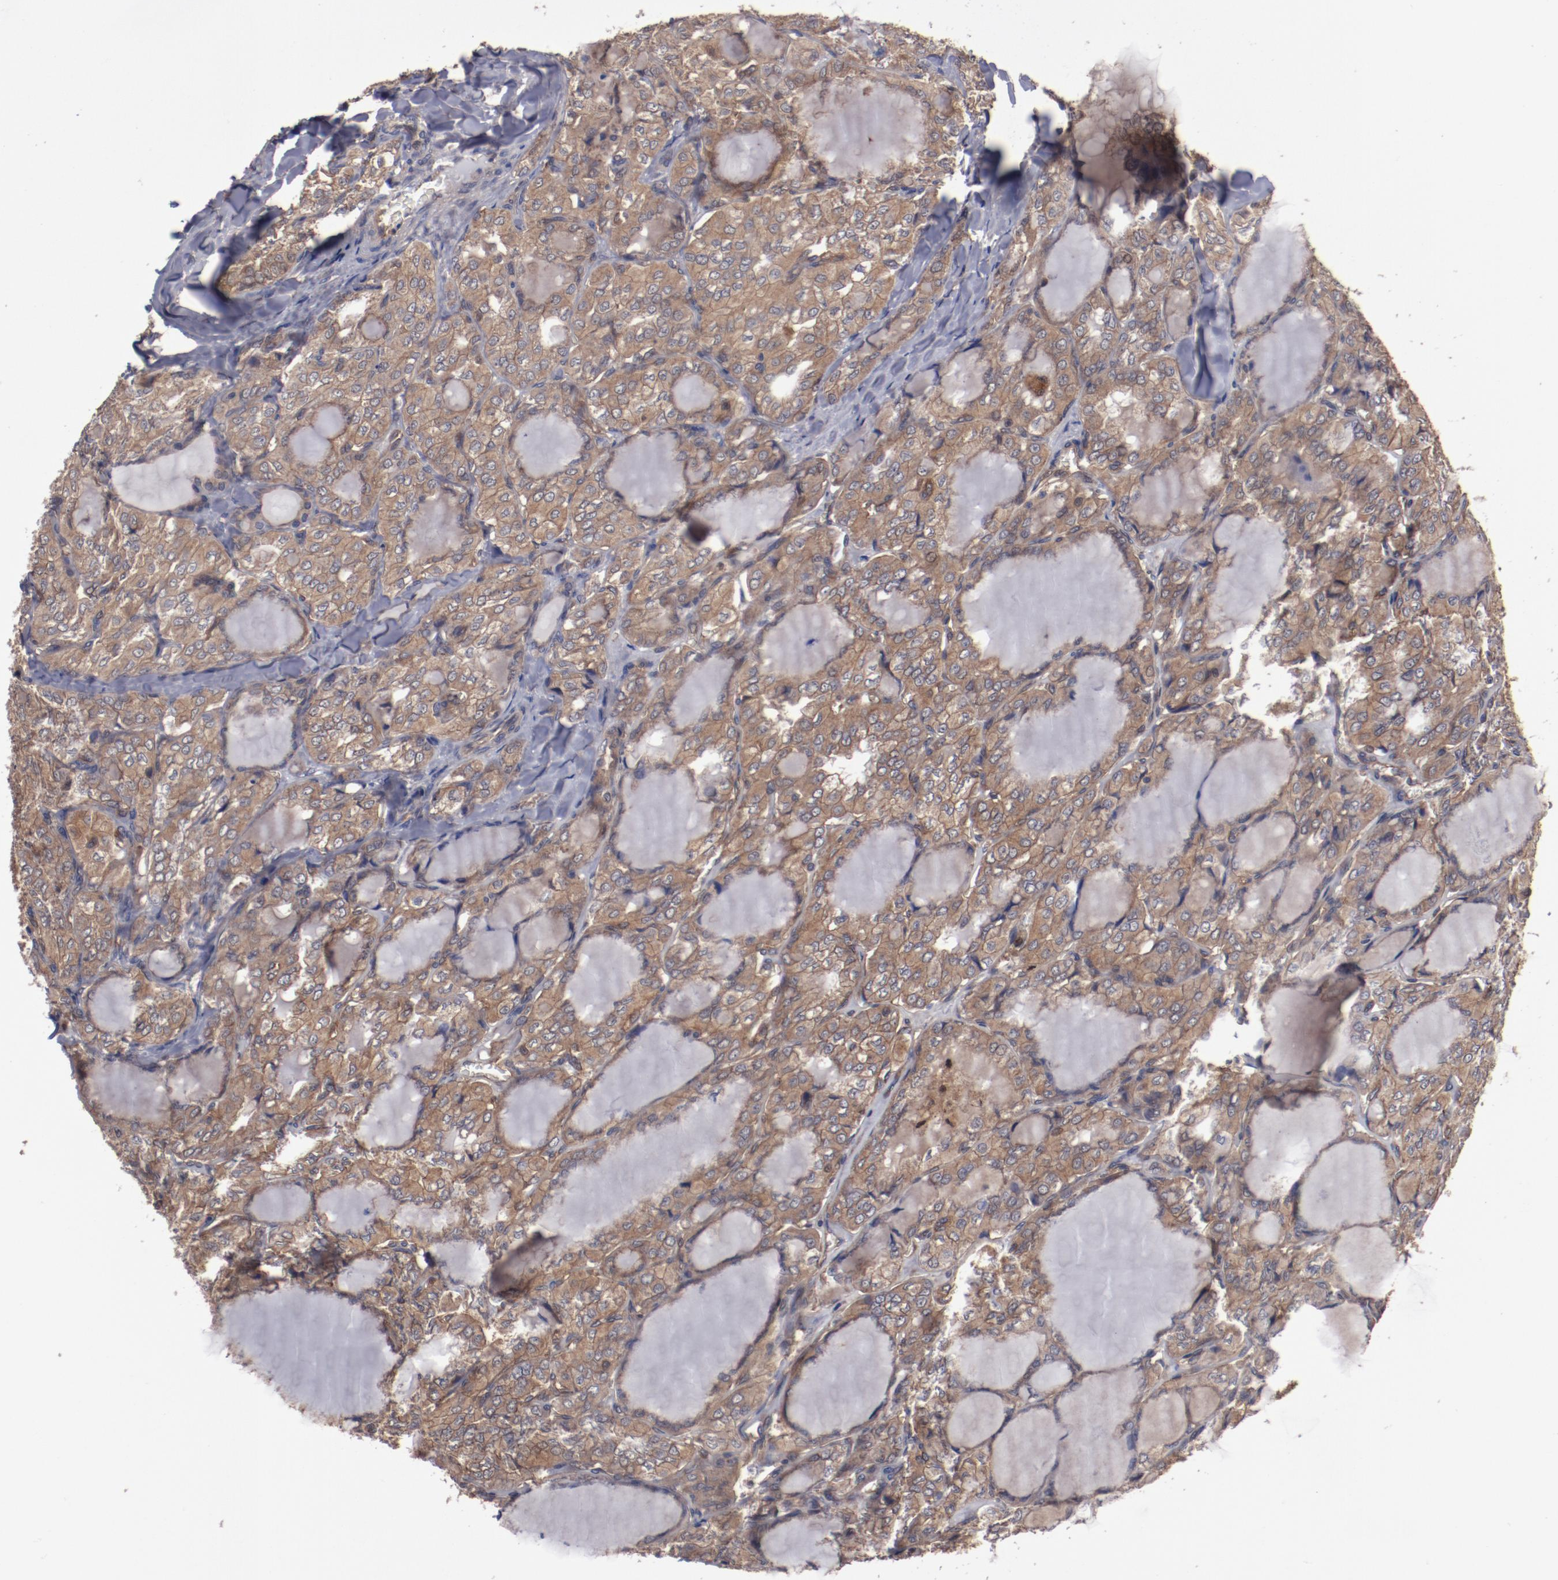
{"staining": {"intensity": "moderate", "quantity": ">75%", "location": "cytoplasmic/membranous"}, "tissue": "thyroid cancer", "cell_type": "Tumor cells", "image_type": "cancer", "snomed": [{"axis": "morphology", "description": "Papillary adenocarcinoma, NOS"}, {"axis": "topography", "description": "Thyroid gland"}], "caption": "The histopathology image demonstrates a brown stain indicating the presence of a protein in the cytoplasmic/membranous of tumor cells in papillary adenocarcinoma (thyroid). Using DAB (brown) and hematoxylin (blue) stains, captured at high magnification using brightfield microscopy.", "gene": "DNAAF2", "patient": {"sex": "male", "age": 20}}